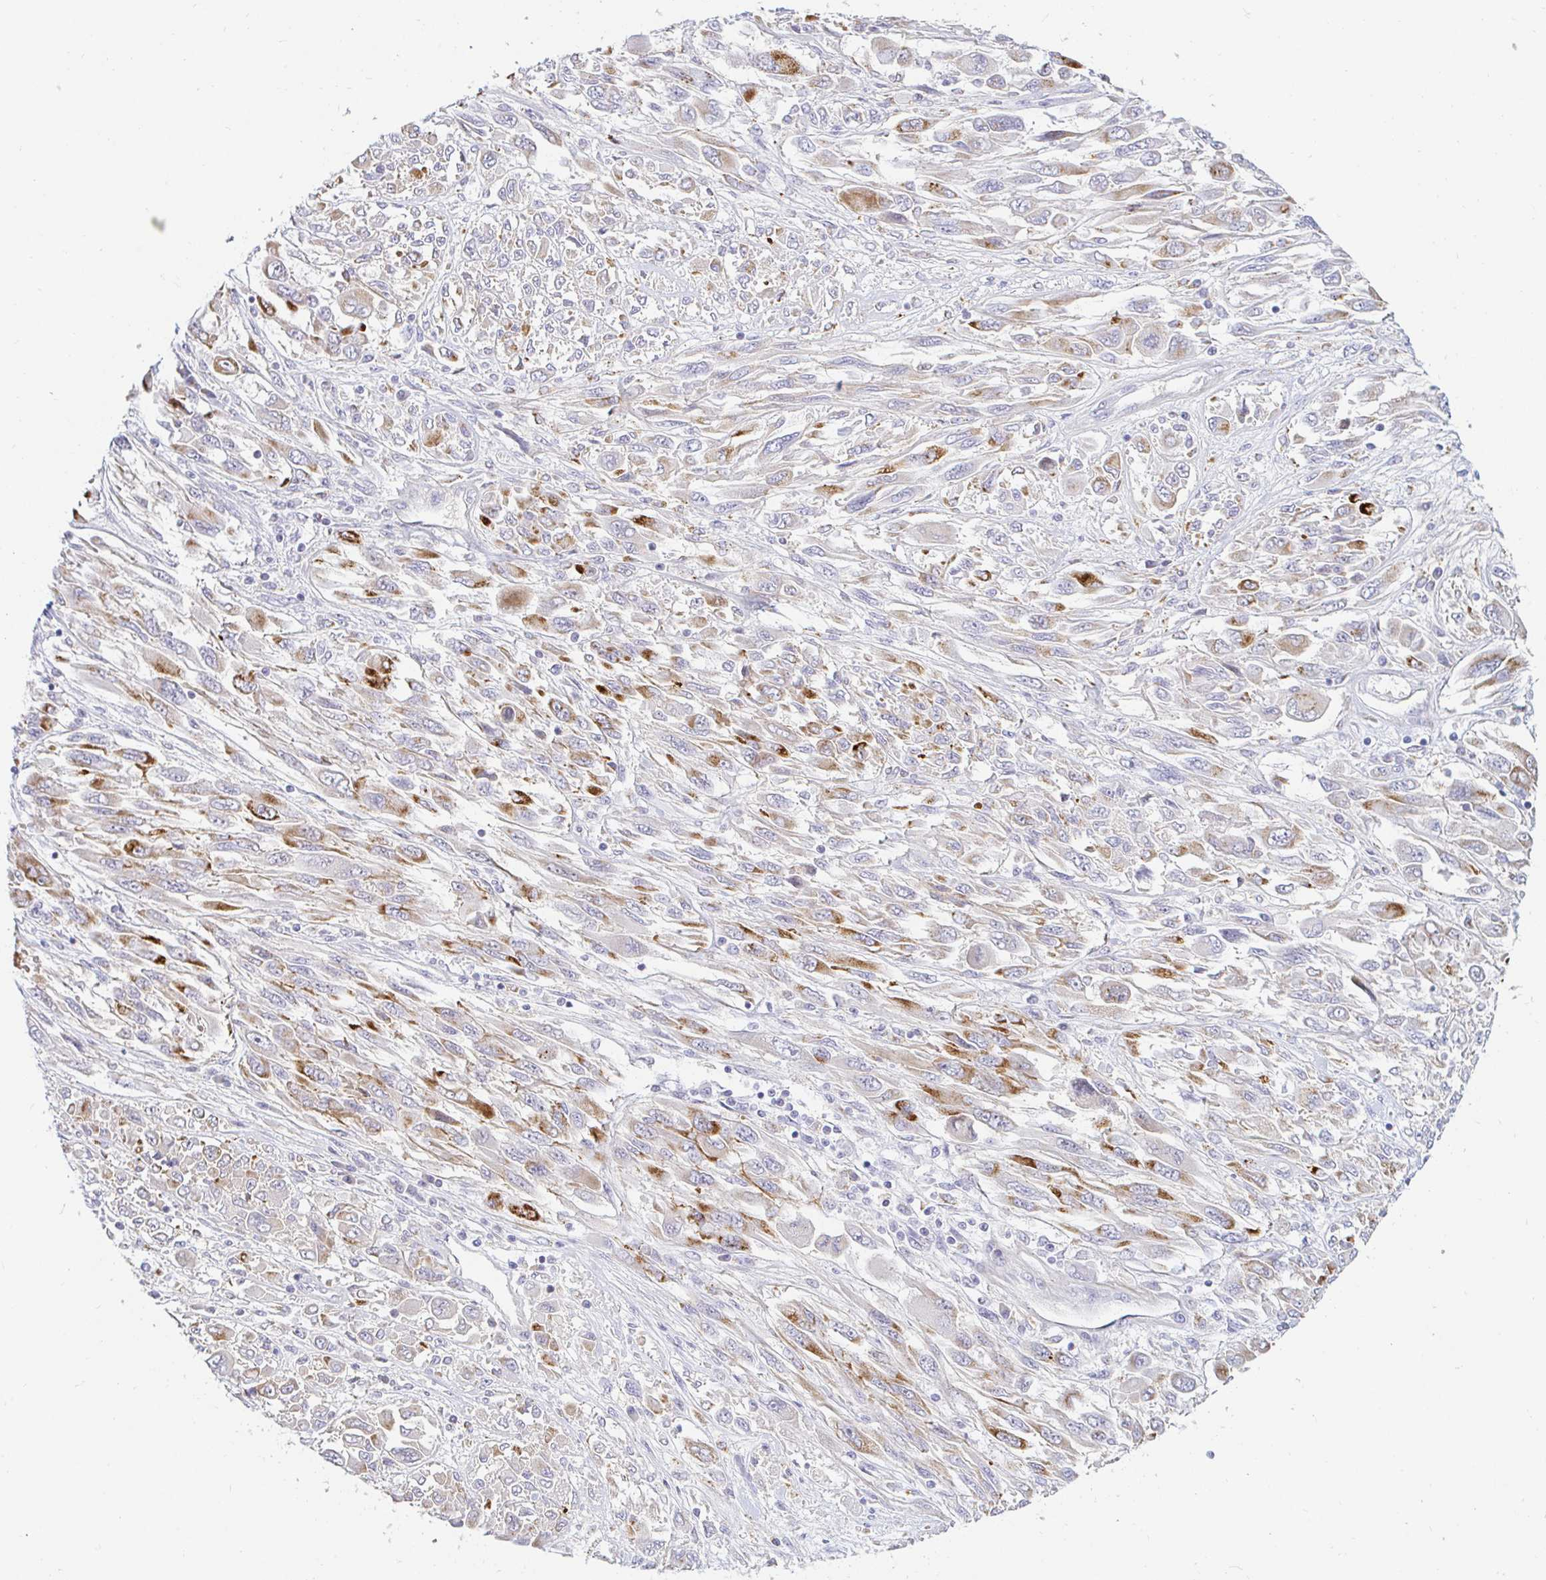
{"staining": {"intensity": "moderate", "quantity": "25%-75%", "location": "cytoplasmic/membranous"}, "tissue": "melanoma", "cell_type": "Tumor cells", "image_type": "cancer", "snomed": [{"axis": "morphology", "description": "Malignant melanoma, NOS"}, {"axis": "topography", "description": "Skin"}], "caption": "A micrograph showing moderate cytoplasmic/membranous expression in about 25%-75% of tumor cells in melanoma, as visualized by brown immunohistochemical staining.", "gene": "OR51D1", "patient": {"sex": "female", "age": 91}}